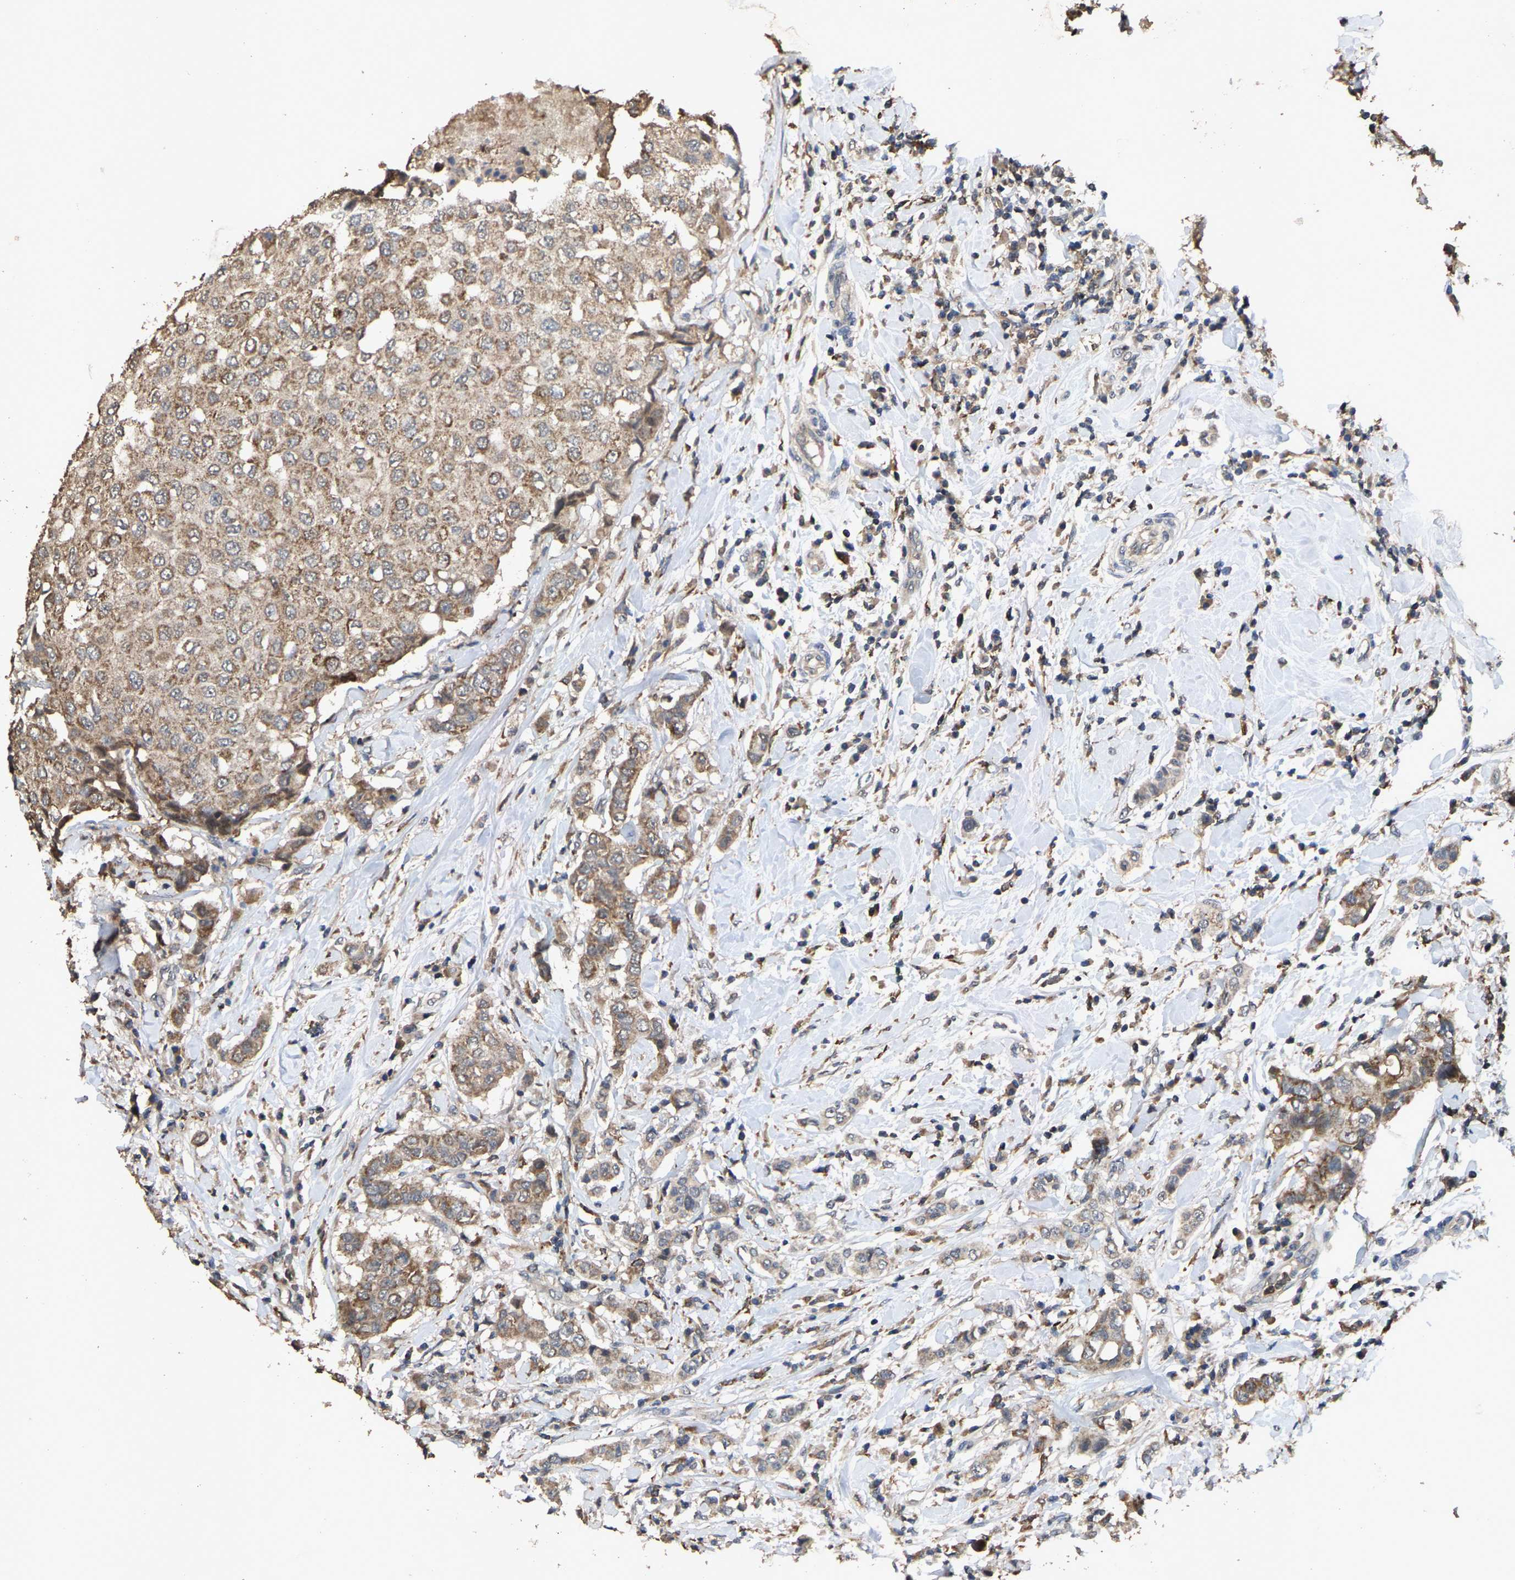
{"staining": {"intensity": "moderate", "quantity": ">75%", "location": "cytoplasmic/membranous"}, "tissue": "breast cancer", "cell_type": "Tumor cells", "image_type": "cancer", "snomed": [{"axis": "morphology", "description": "Duct carcinoma"}, {"axis": "topography", "description": "Breast"}], "caption": "IHC (DAB (3,3'-diaminobenzidine)) staining of breast intraductal carcinoma reveals moderate cytoplasmic/membranous protein positivity in about >75% of tumor cells. (DAB (3,3'-diaminobenzidine) = brown stain, brightfield microscopy at high magnification).", "gene": "TDRKH", "patient": {"sex": "female", "age": 27}}